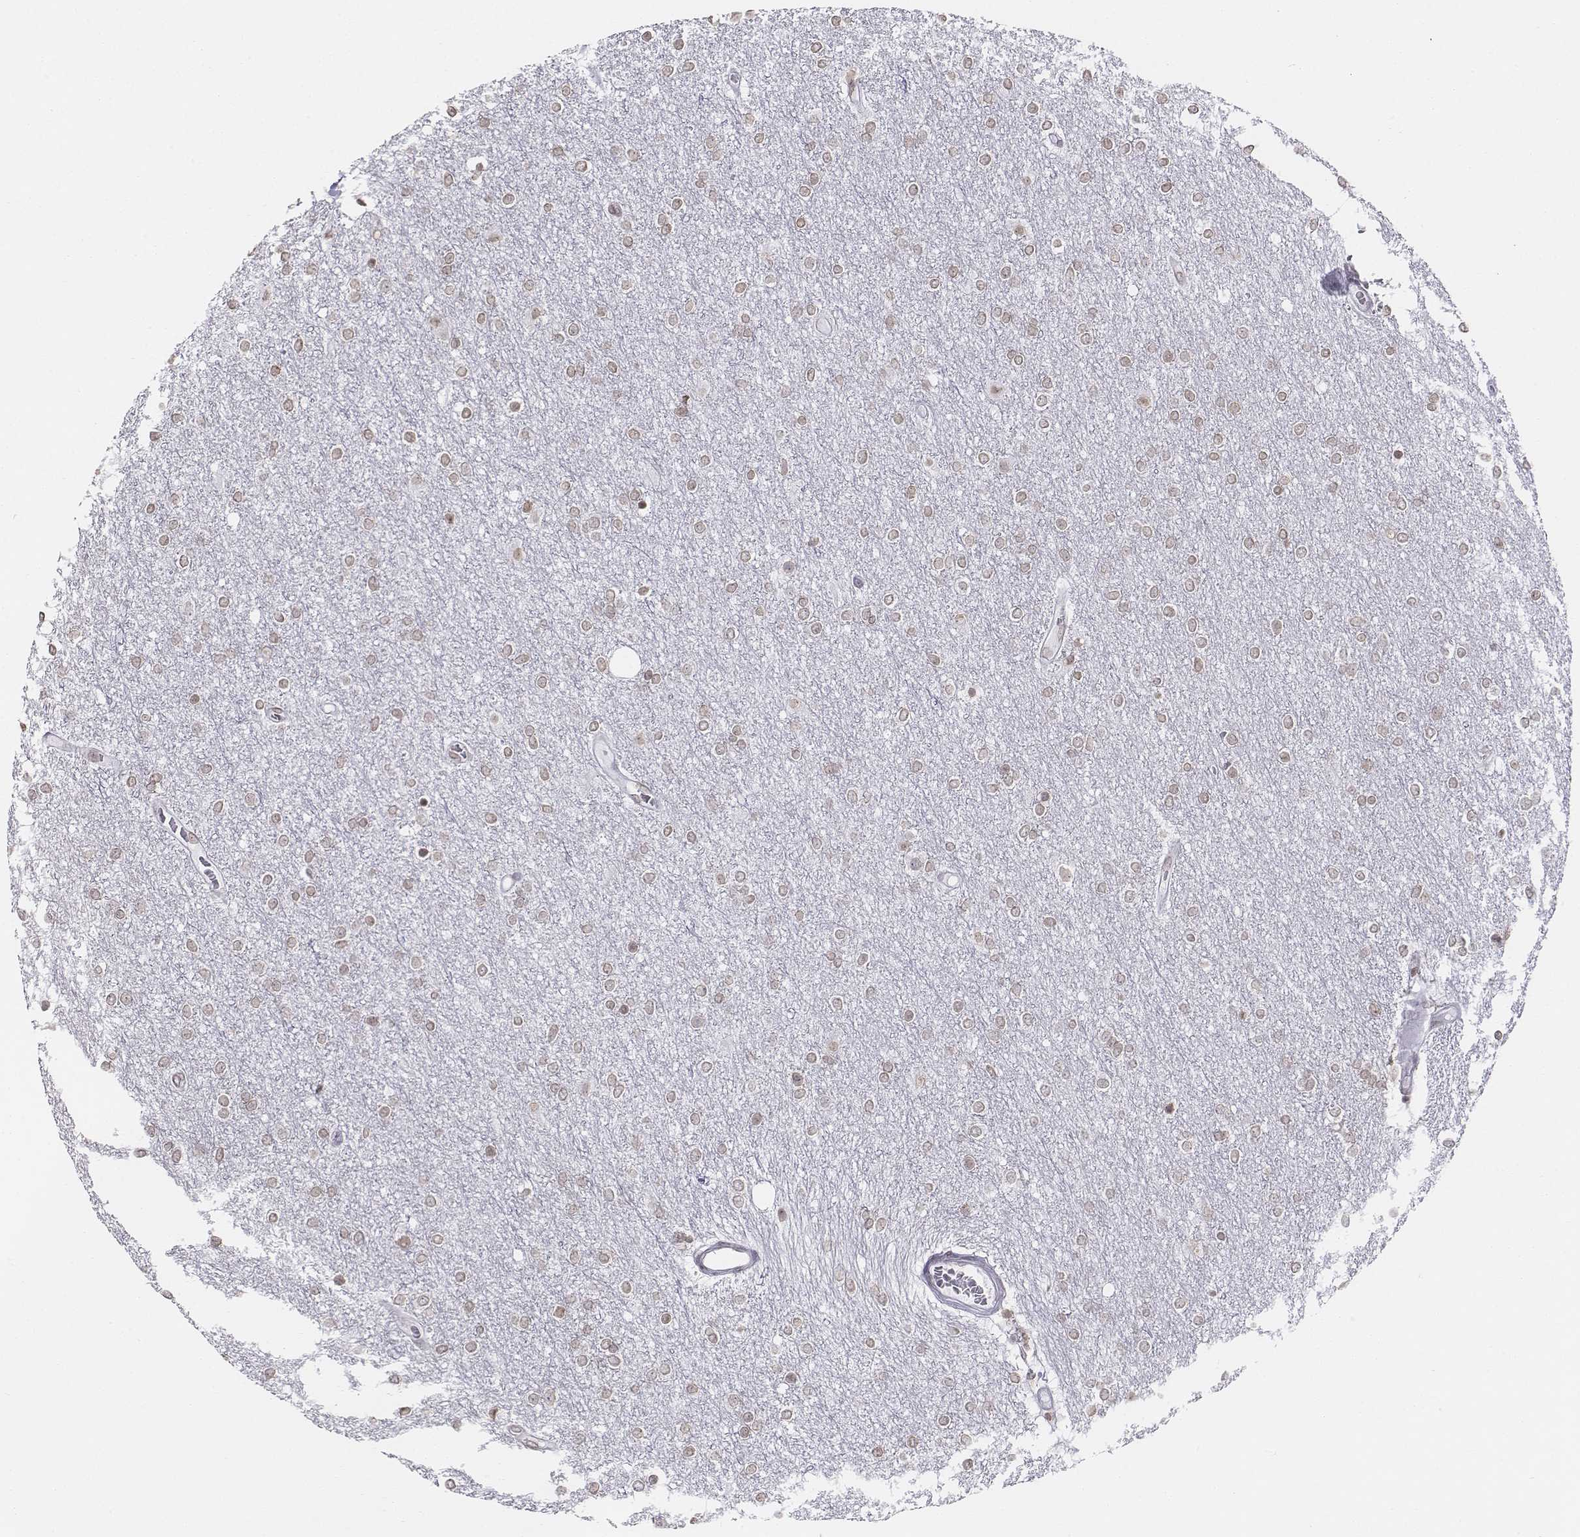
{"staining": {"intensity": "weak", "quantity": ">75%", "location": "nuclear"}, "tissue": "glioma", "cell_type": "Tumor cells", "image_type": "cancer", "snomed": [{"axis": "morphology", "description": "Glioma, malignant, High grade"}, {"axis": "topography", "description": "Brain"}], "caption": "Tumor cells show low levels of weak nuclear positivity in approximately >75% of cells in malignant glioma (high-grade).", "gene": "BARHL1", "patient": {"sex": "female", "age": 61}}